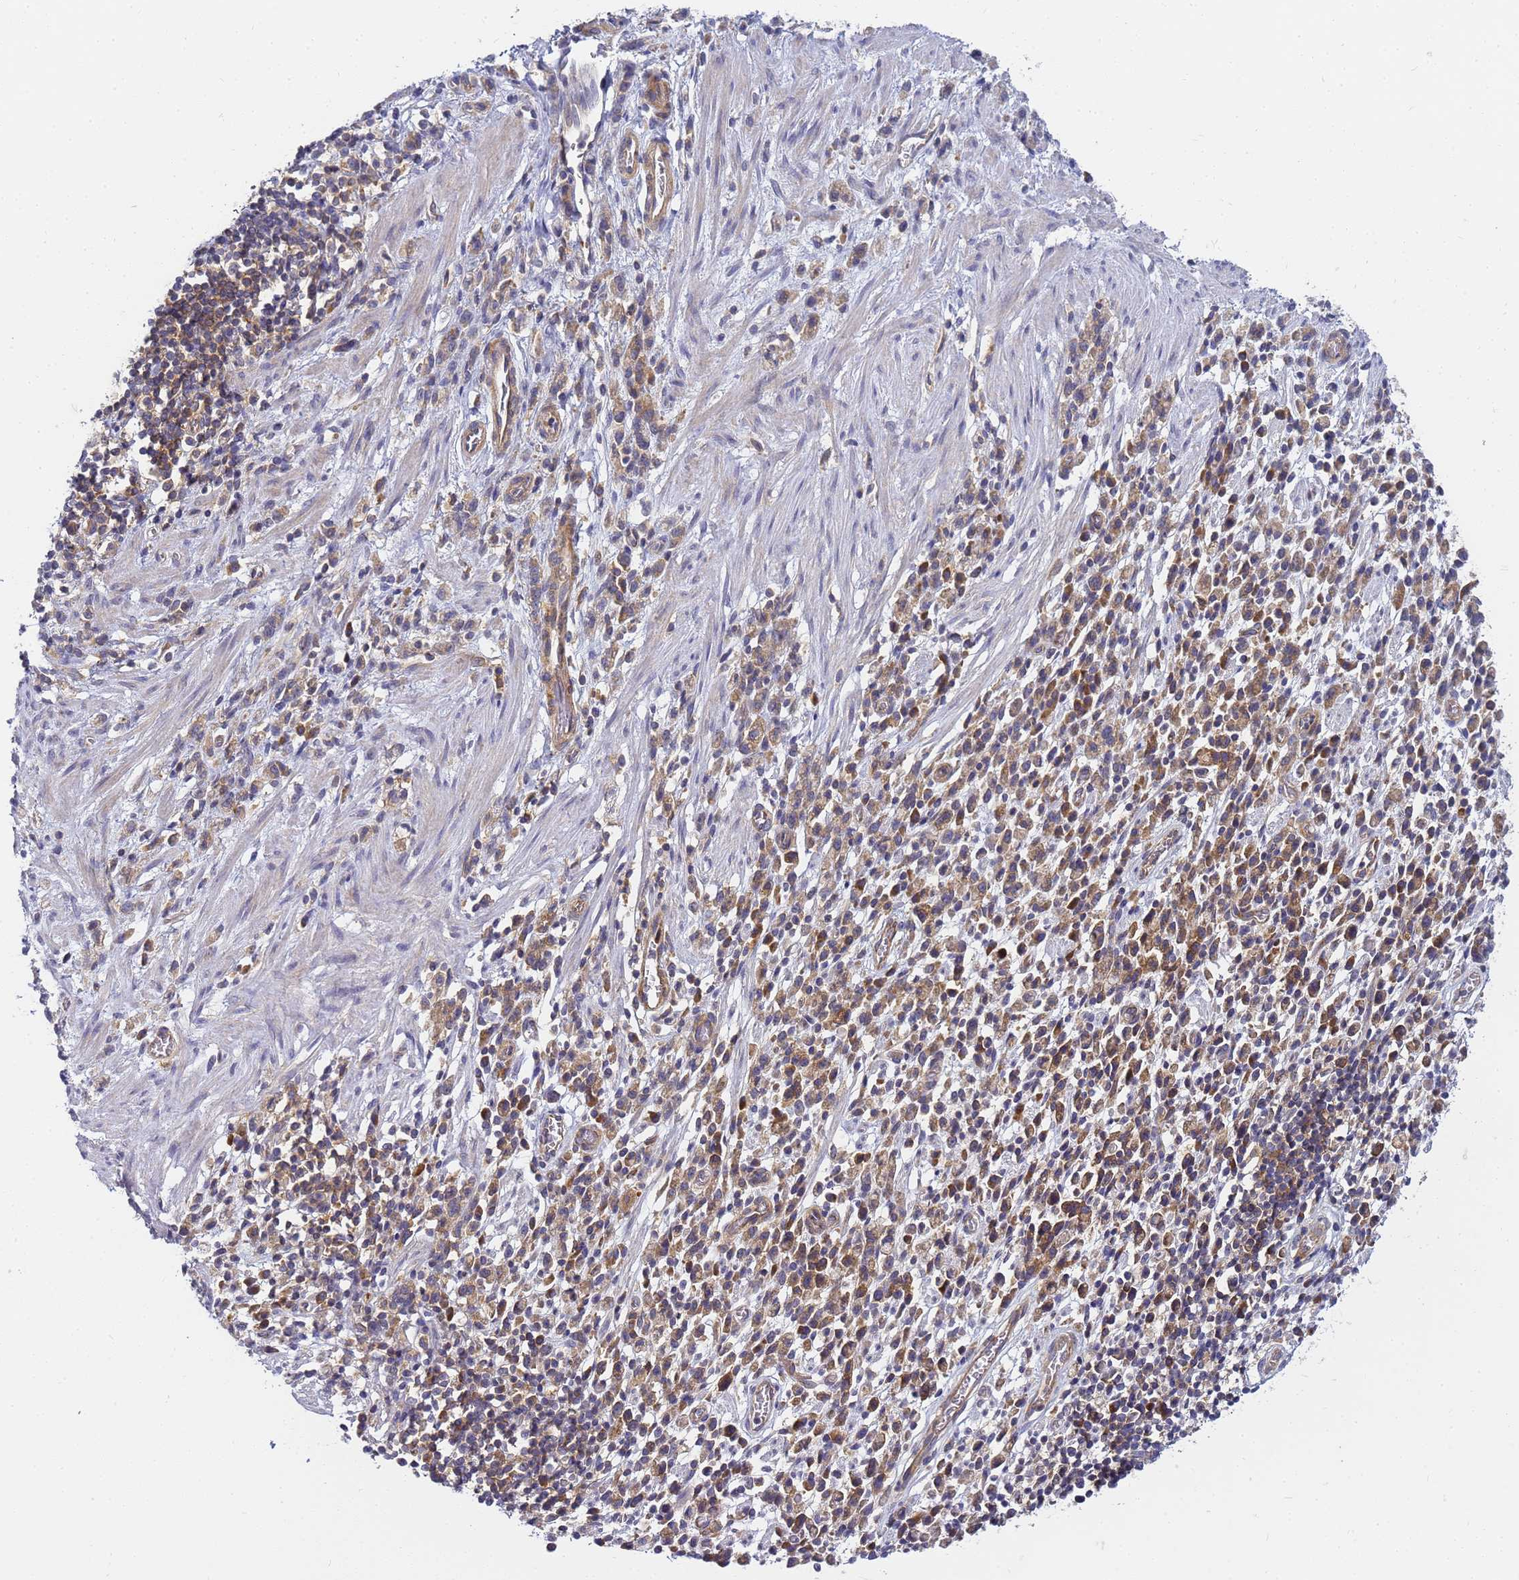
{"staining": {"intensity": "moderate", "quantity": ">75%", "location": "cytoplasmic/membranous"}, "tissue": "stomach cancer", "cell_type": "Tumor cells", "image_type": "cancer", "snomed": [{"axis": "morphology", "description": "Adenocarcinoma, NOS"}, {"axis": "topography", "description": "Stomach"}], "caption": "Adenocarcinoma (stomach) stained with a brown dye displays moderate cytoplasmic/membranous positive positivity in approximately >75% of tumor cells.", "gene": "CHM", "patient": {"sex": "male", "age": 77}}